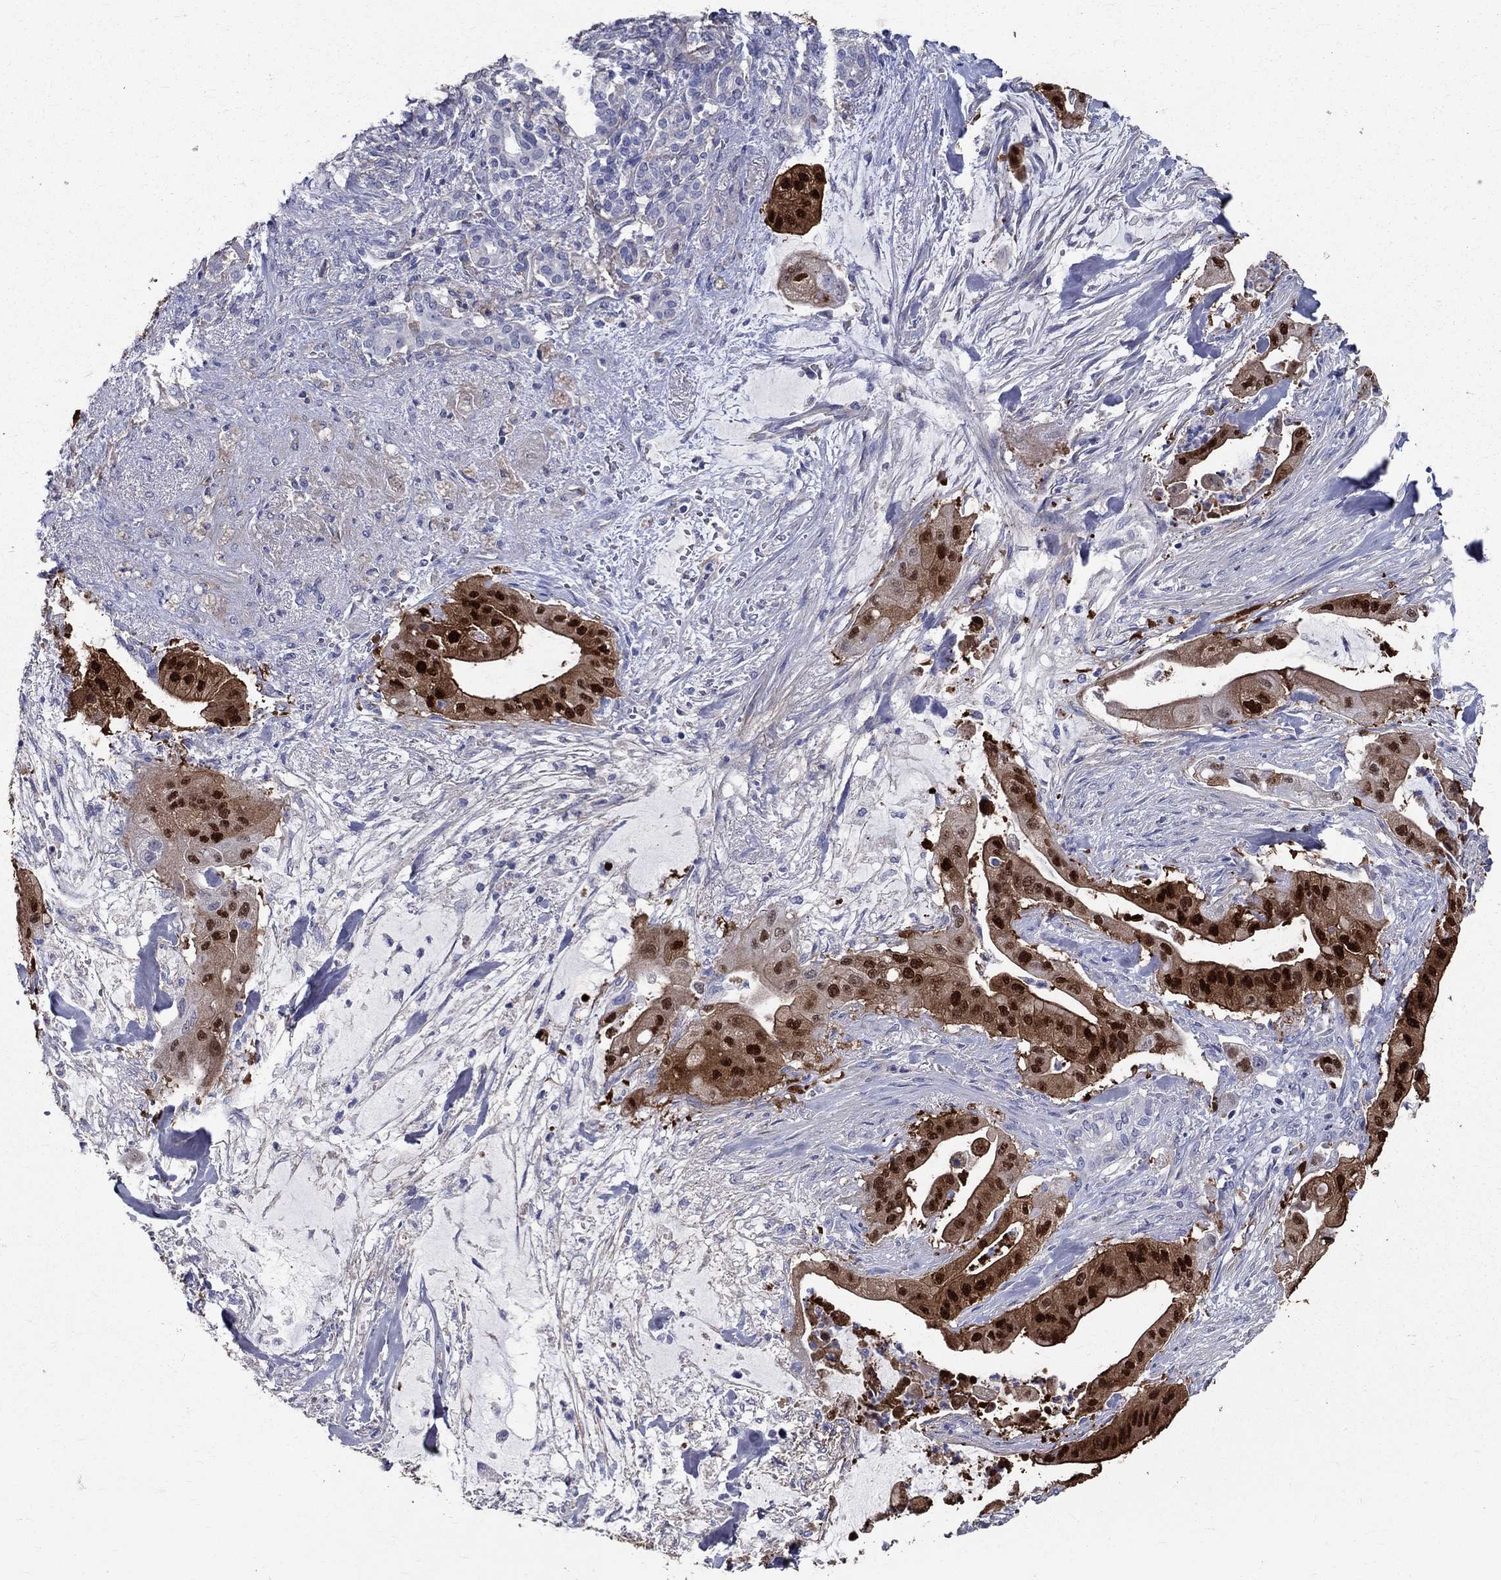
{"staining": {"intensity": "strong", "quantity": ">75%", "location": "cytoplasmic/membranous,nuclear"}, "tissue": "pancreatic cancer", "cell_type": "Tumor cells", "image_type": "cancer", "snomed": [{"axis": "morphology", "description": "Normal tissue, NOS"}, {"axis": "morphology", "description": "Inflammation, NOS"}, {"axis": "morphology", "description": "Adenocarcinoma, NOS"}, {"axis": "topography", "description": "Pancreas"}], "caption": "Protein staining displays strong cytoplasmic/membranous and nuclear expression in about >75% of tumor cells in pancreatic cancer (adenocarcinoma).", "gene": "ANXA10", "patient": {"sex": "male", "age": 57}}